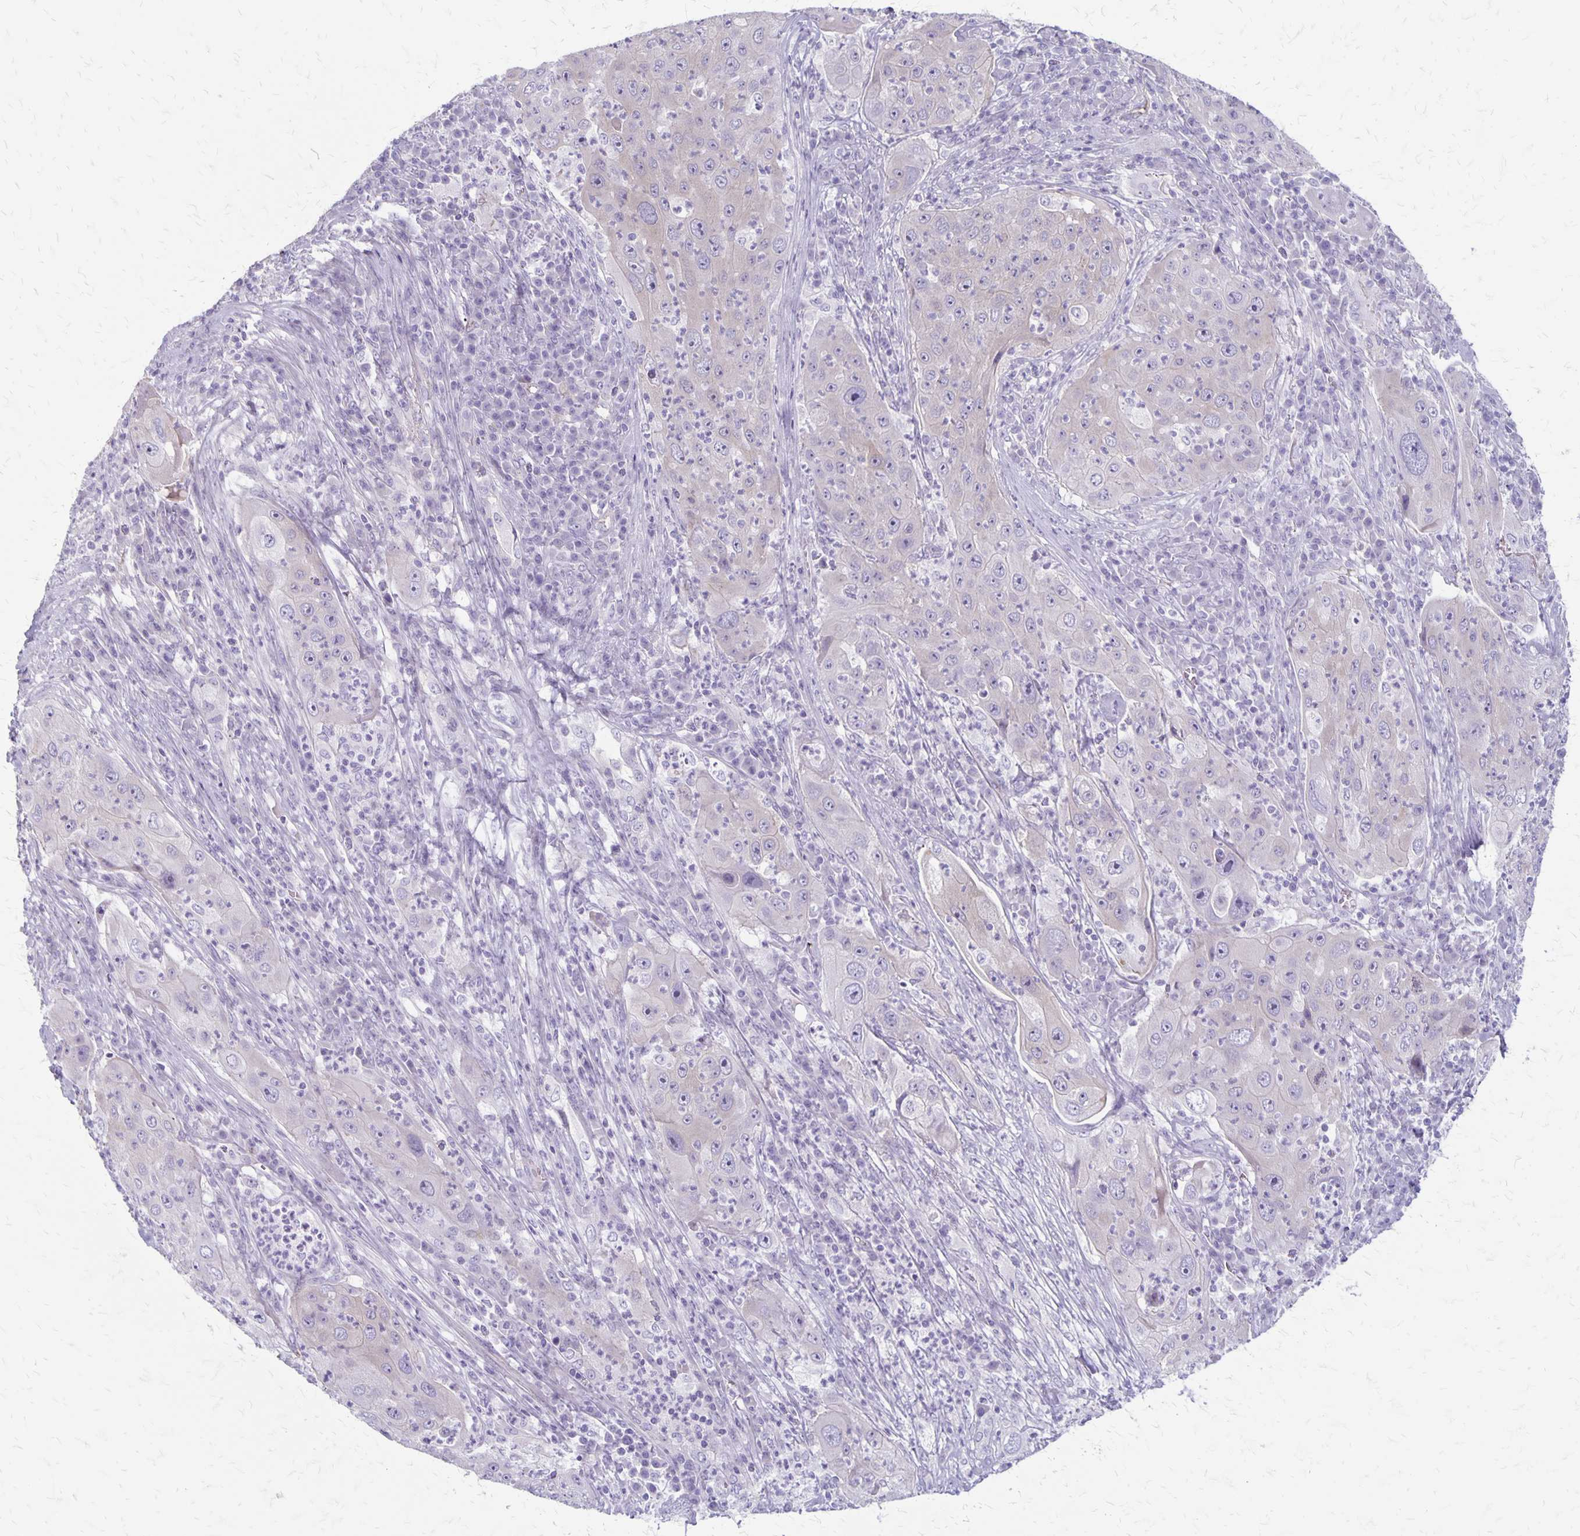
{"staining": {"intensity": "negative", "quantity": "none", "location": "none"}, "tissue": "lung cancer", "cell_type": "Tumor cells", "image_type": "cancer", "snomed": [{"axis": "morphology", "description": "Squamous cell carcinoma, NOS"}, {"axis": "topography", "description": "Lung"}], "caption": "This is an immunohistochemistry image of lung cancer. There is no expression in tumor cells.", "gene": "HOMER1", "patient": {"sex": "female", "age": 59}}